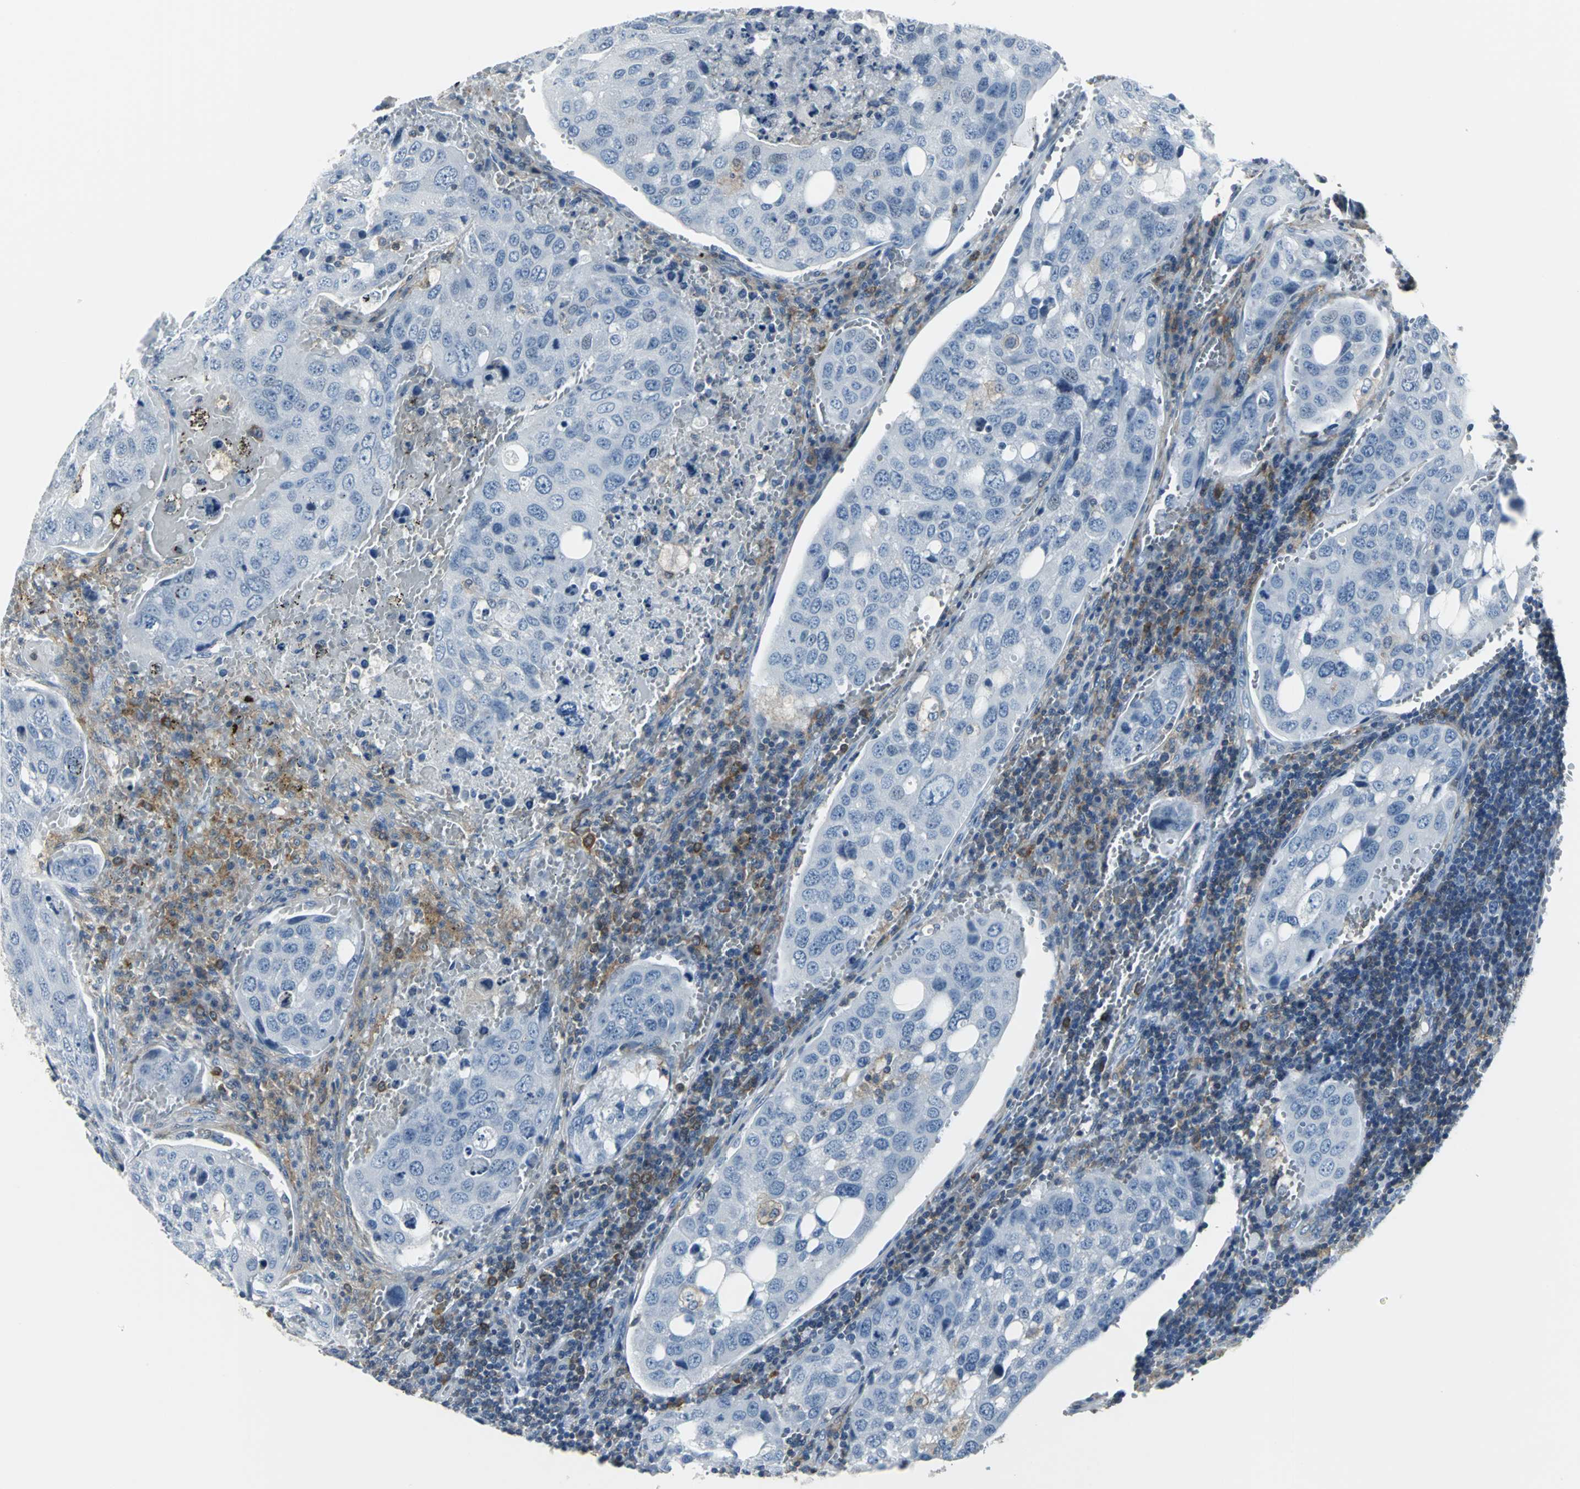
{"staining": {"intensity": "negative", "quantity": "none", "location": "none"}, "tissue": "urothelial cancer", "cell_type": "Tumor cells", "image_type": "cancer", "snomed": [{"axis": "morphology", "description": "Urothelial carcinoma, High grade"}, {"axis": "topography", "description": "Lymph node"}, {"axis": "topography", "description": "Urinary bladder"}], "caption": "Urothelial carcinoma (high-grade) was stained to show a protein in brown. There is no significant expression in tumor cells.", "gene": "IQGAP2", "patient": {"sex": "male", "age": 51}}